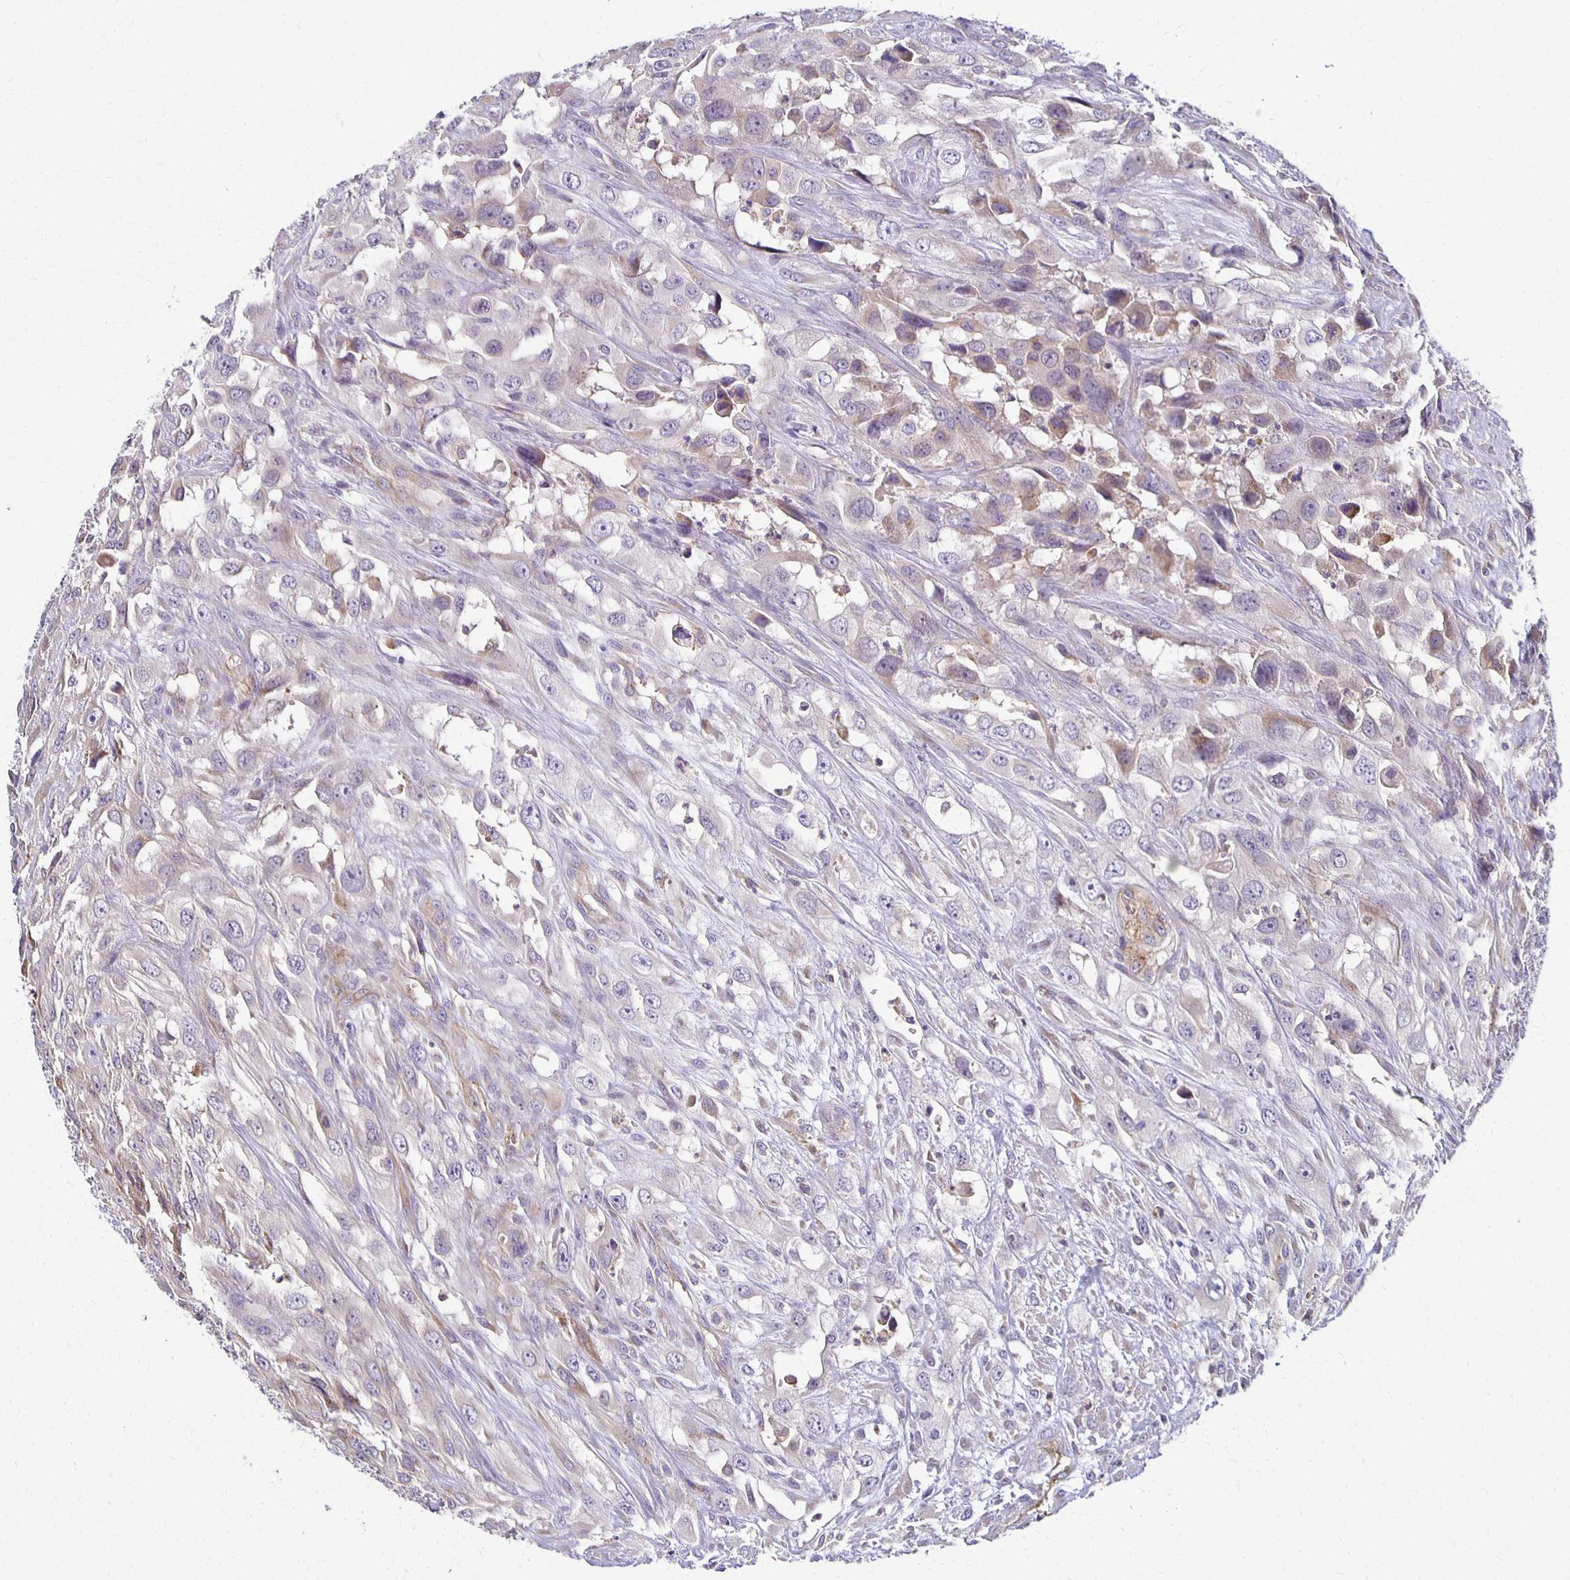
{"staining": {"intensity": "weak", "quantity": "25%-75%", "location": "cytoplasmic/membranous"}, "tissue": "urothelial cancer", "cell_type": "Tumor cells", "image_type": "cancer", "snomed": [{"axis": "morphology", "description": "Urothelial carcinoma, High grade"}, {"axis": "topography", "description": "Urinary bladder"}], "caption": "Immunohistochemistry photomicrograph of urothelial cancer stained for a protein (brown), which demonstrates low levels of weak cytoplasmic/membranous staining in approximately 25%-75% of tumor cells.", "gene": "GPX4", "patient": {"sex": "male", "age": 67}}